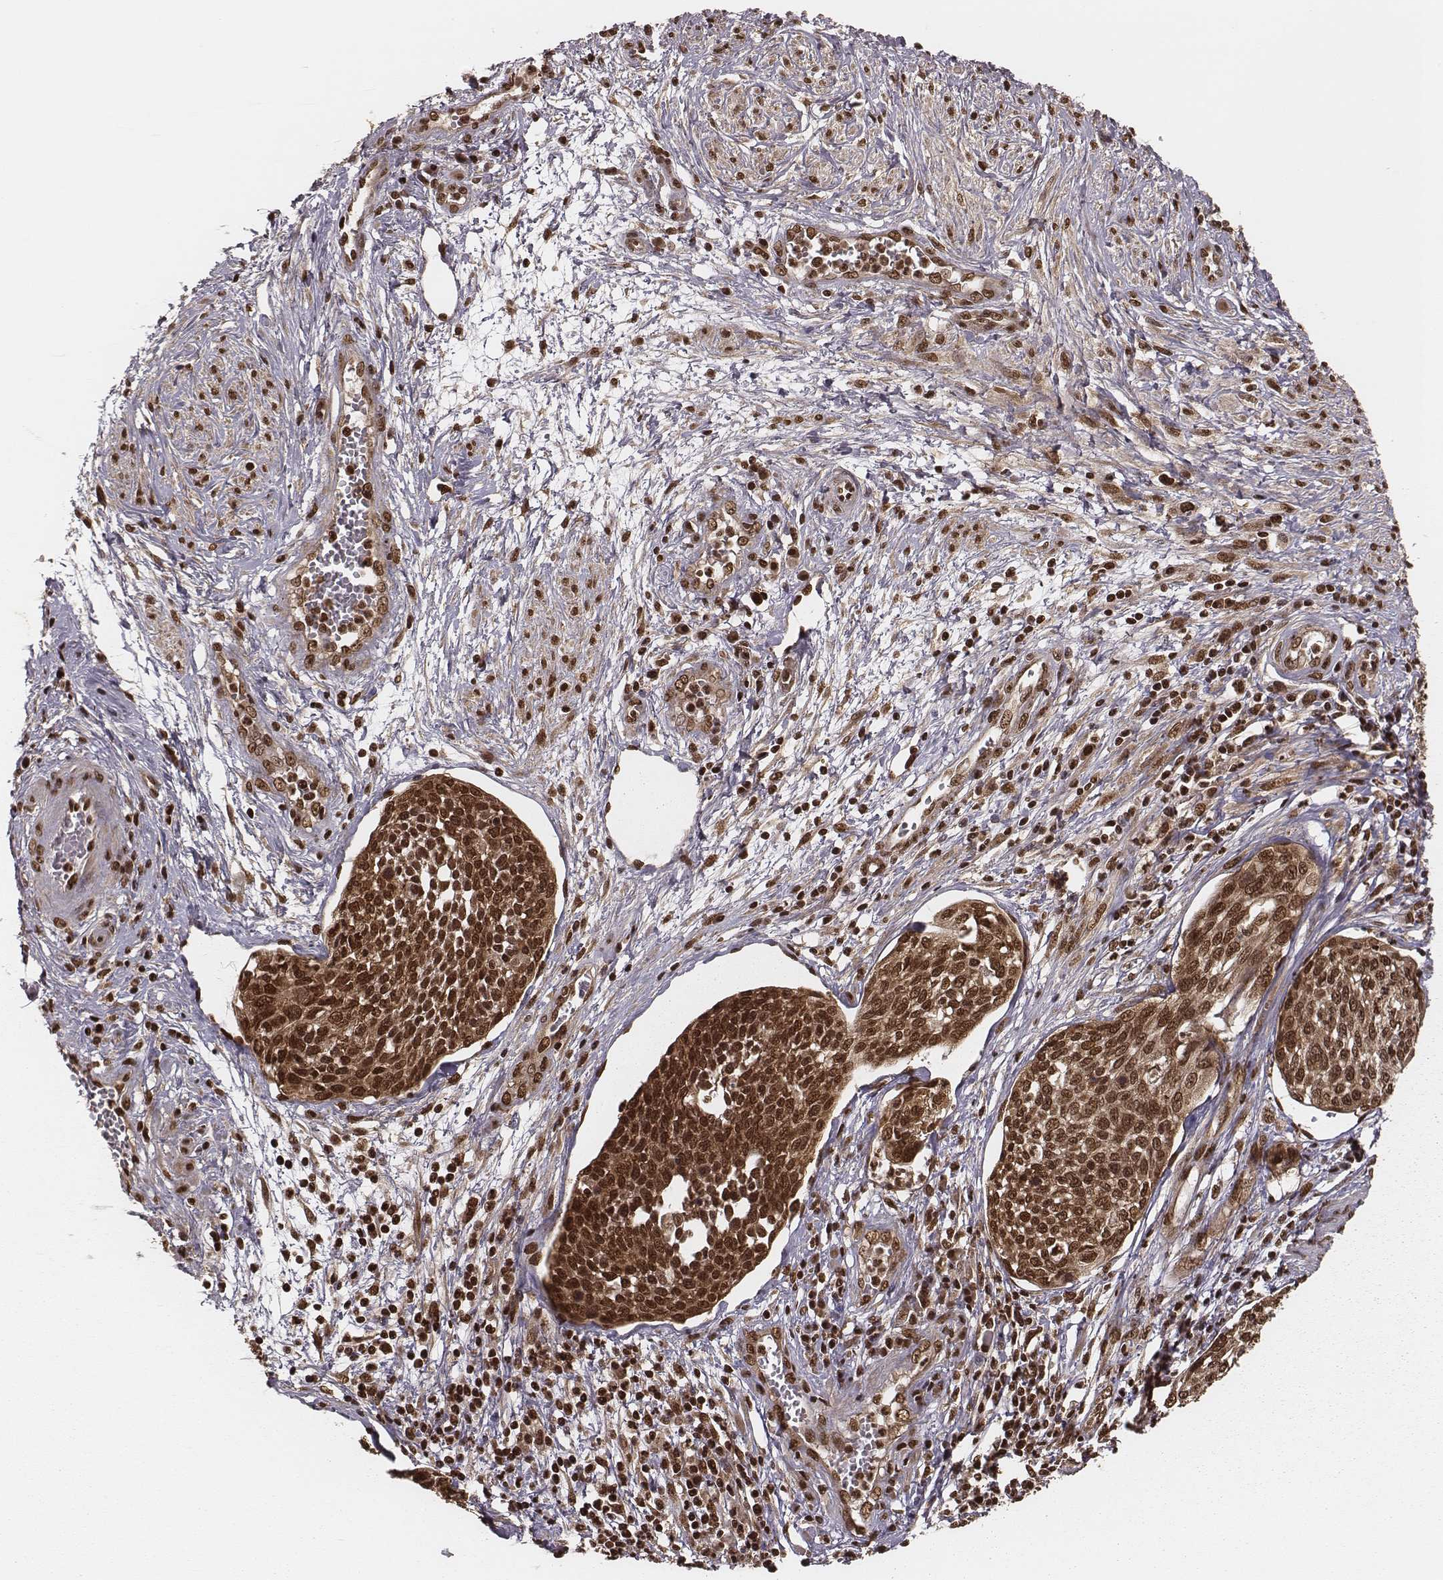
{"staining": {"intensity": "strong", "quantity": ">75%", "location": "cytoplasmic/membranous,nuclear"}, "tissue": "cervical cancer", "cell_type": "Tumor cells", "image_type": "cancer", "snomed": [{"axis": "morphology", "description": "Squamous cell carcinoma, NOS"}, {"axis": "topography", "description": "Cervix"}], "caption": "Human squamous cell carcinoma (cervical) stained for a protein (brown) demonstrates strong cytoplasmic/membranous and nuclear positive expression in approximately >75% of tumor cells.", "gene": "NFX1", "patient": {"sex": "female", "age": 34}}